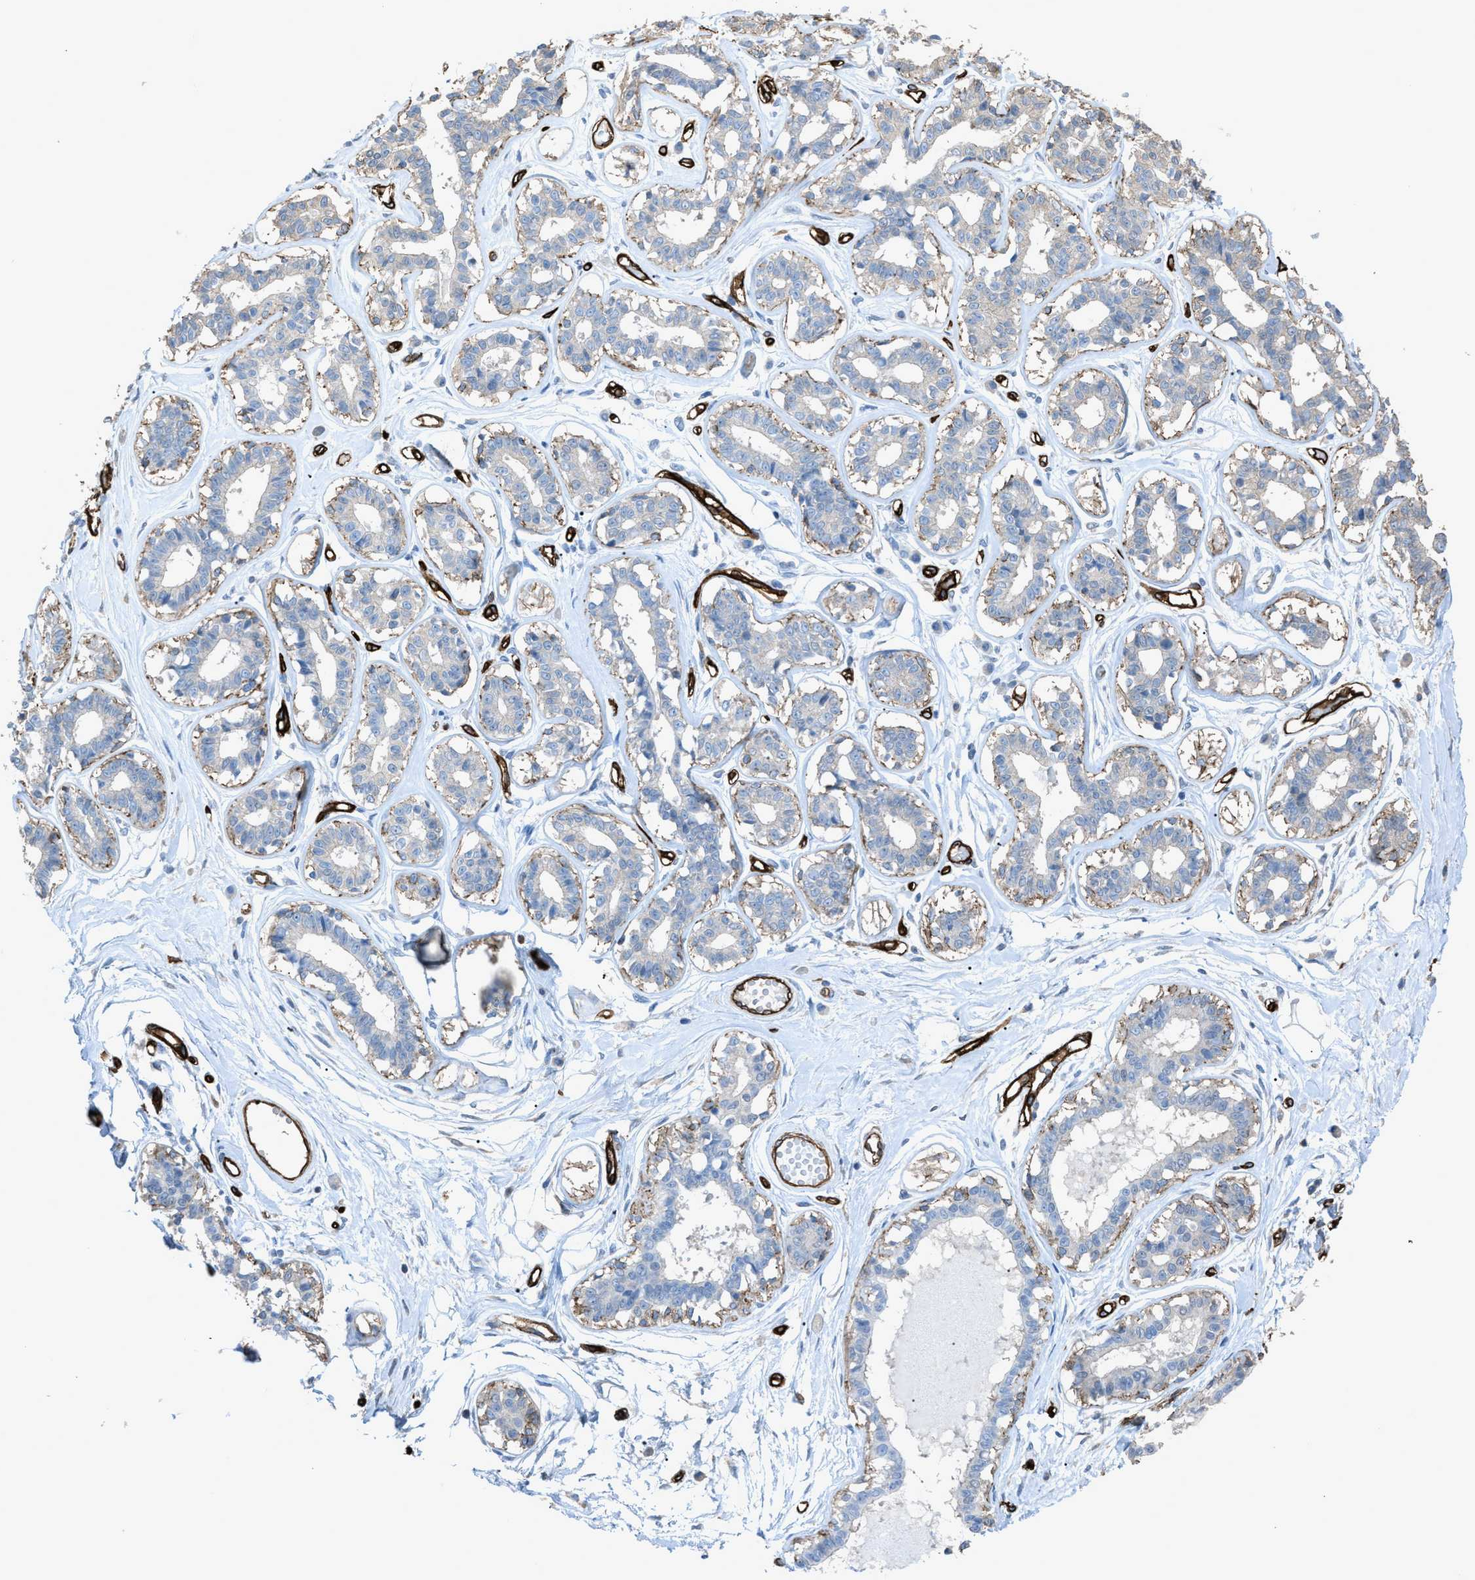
{"staining": {"intensity": "negative", "quantity": "none", "location": "none"}, "tissue": "breast", "cell_type": "Glandular cells", "image_type": "normal", "snomed": [{"axis": "morphology", "description": "Normal tissue, NOS"}, {"axis": "topography", "description": "Breast"}], "caption": "Immunohistochemistry photomicrograph of normal breast: human breast stained with DAB exhibits no significant protein expression in glandular cells.", "gene": "SLC22A15", "patient": {"sex": "female", "age": 45}}